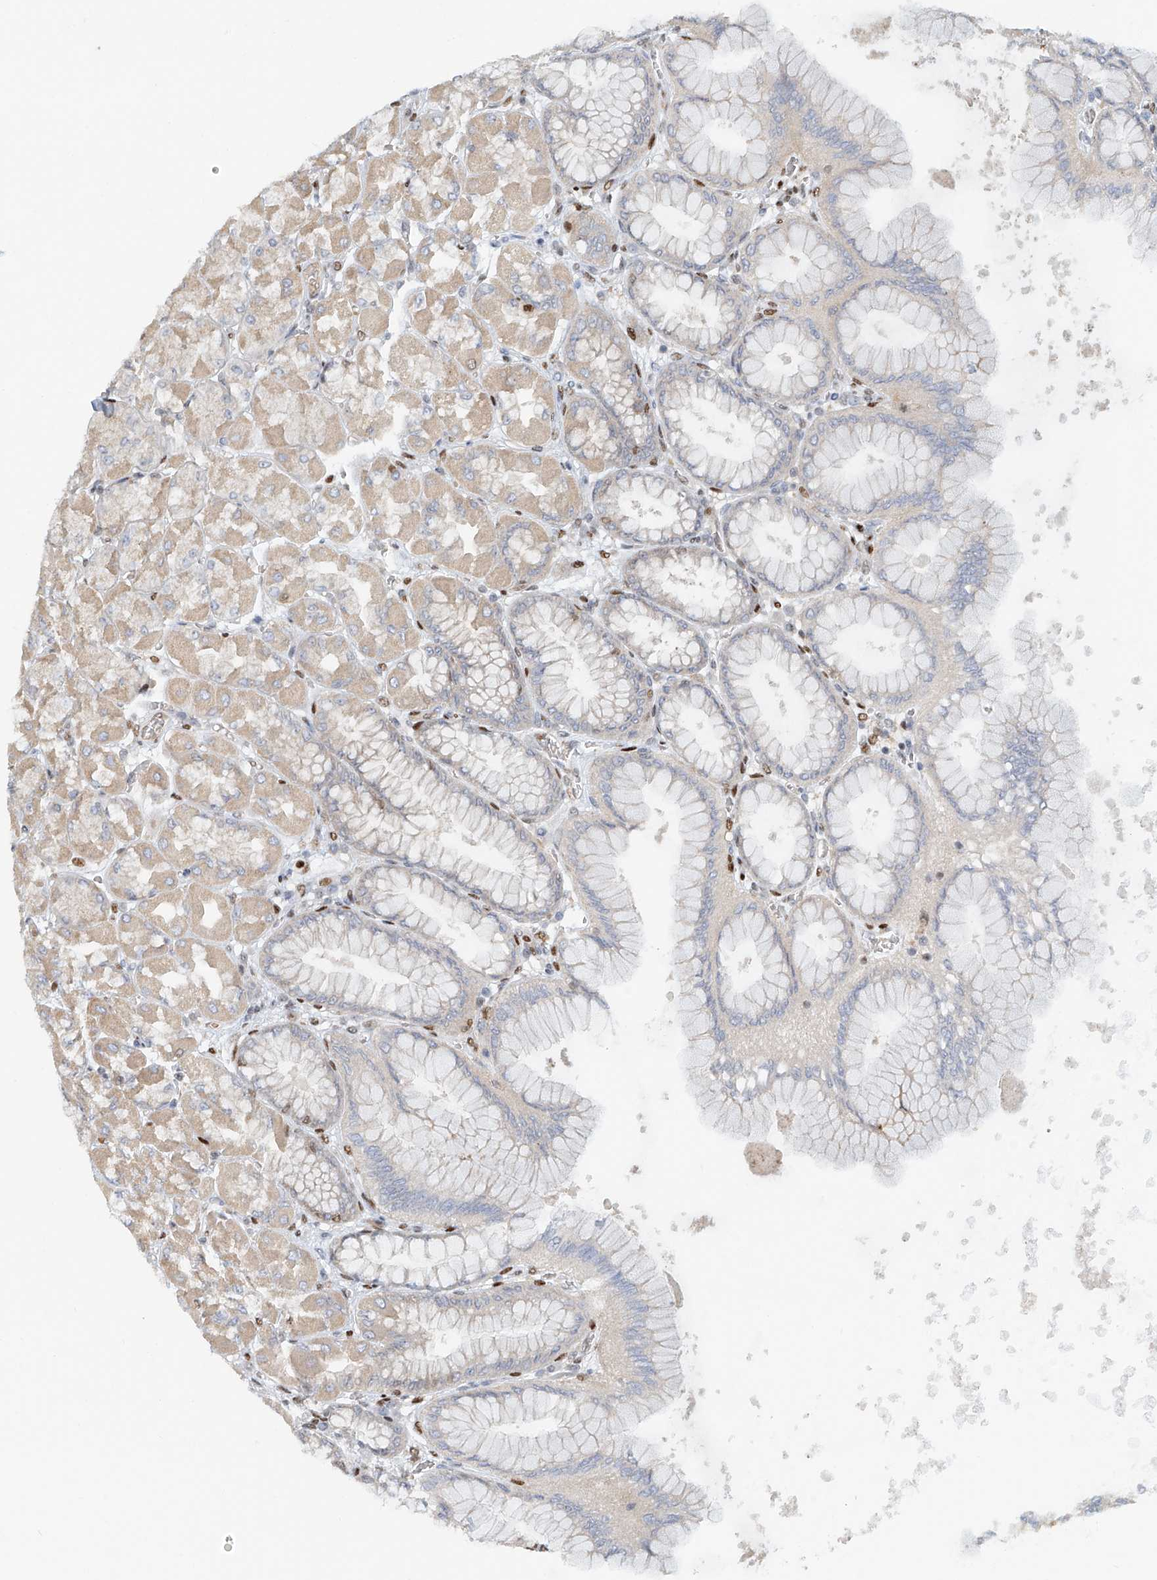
{"staining": {"intensity": "moderate", "quantity": "25%-75%", "location": "cytoplasmic/membranous,nuclear"}, "tissue": "stomach", "cell_type": "Glandular cells", "image_type": "normal", "snomed": [{"axis": "morphology", "description": "Normal tissue, NOS"}, {"axis": "topography", "description": "Stomach, upper"}], "caption": "Benign stomach was stained to show a protein in brown. There is medium levels of moderate cytoplasmic/membranous,nuclear positivity in about 25%-75% of glandular cells.", "gene": "ZNF514", "patient": {"sex": "female", "age": 56}}